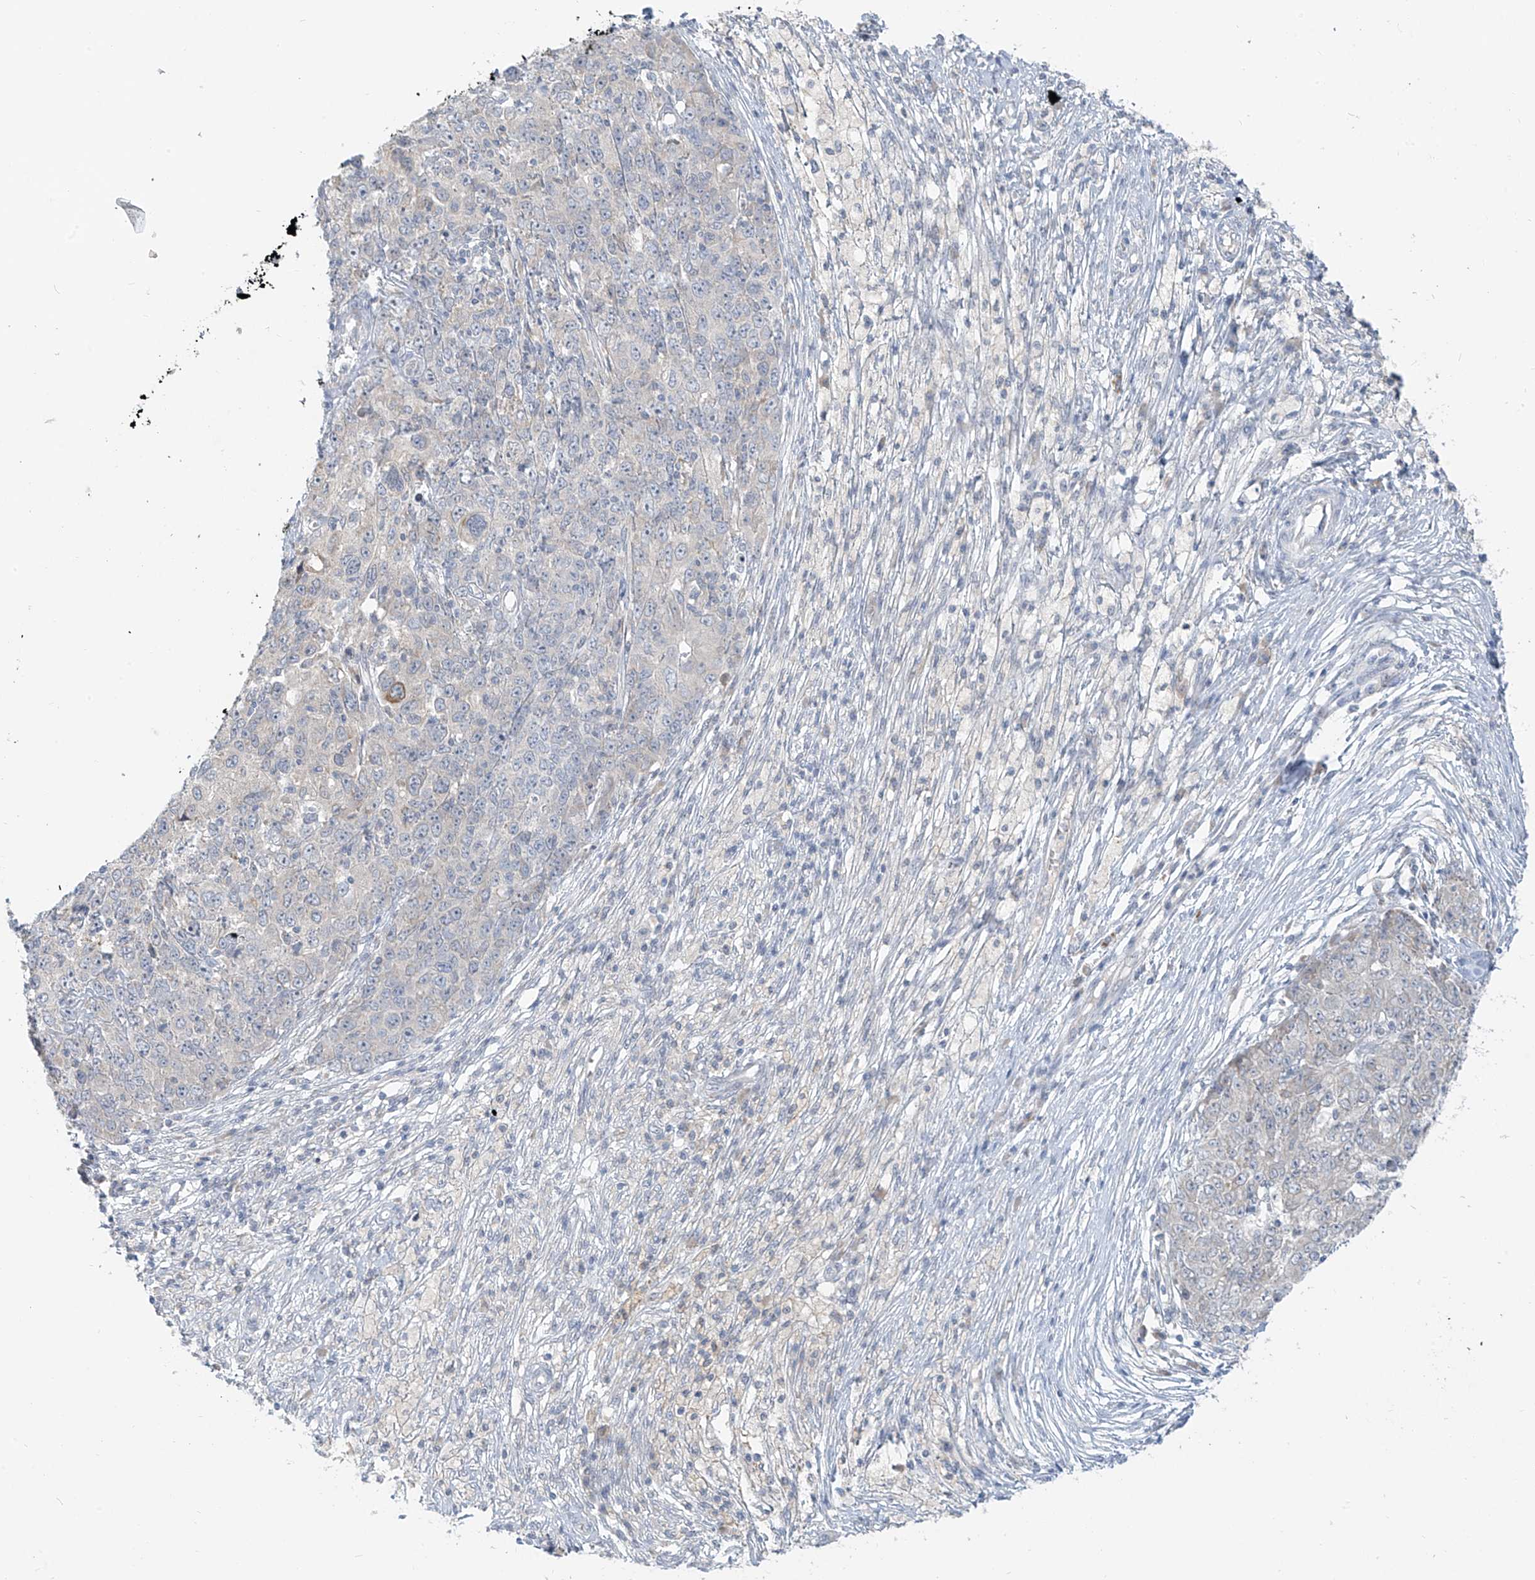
{"staining": {"intensity": "negative", "quantity": "none", "location": "none"}, "tissue": "ovarian cancer", "cell_type": "Tumor cells", "image_type": "cancer", "snomed": [{"axis": "morphology", "description": "Carcinoma, endometroid"}, {"axis": "topography", "description": "Ovary"}], "caption": "DAB immunohistochemical staining of human ovarian cancer (endometroid carcinoma) reveals no significant expression in tumor cells. The staining was performed using DAB (3,3'-diaminobenzidine) to visualize the protein expression in brown, while the nuclei were stained in blue with hematoxylin (Magnification: 20x).", "gene": "C2orf42", "patient": {"sex": "female", "age": 42}}